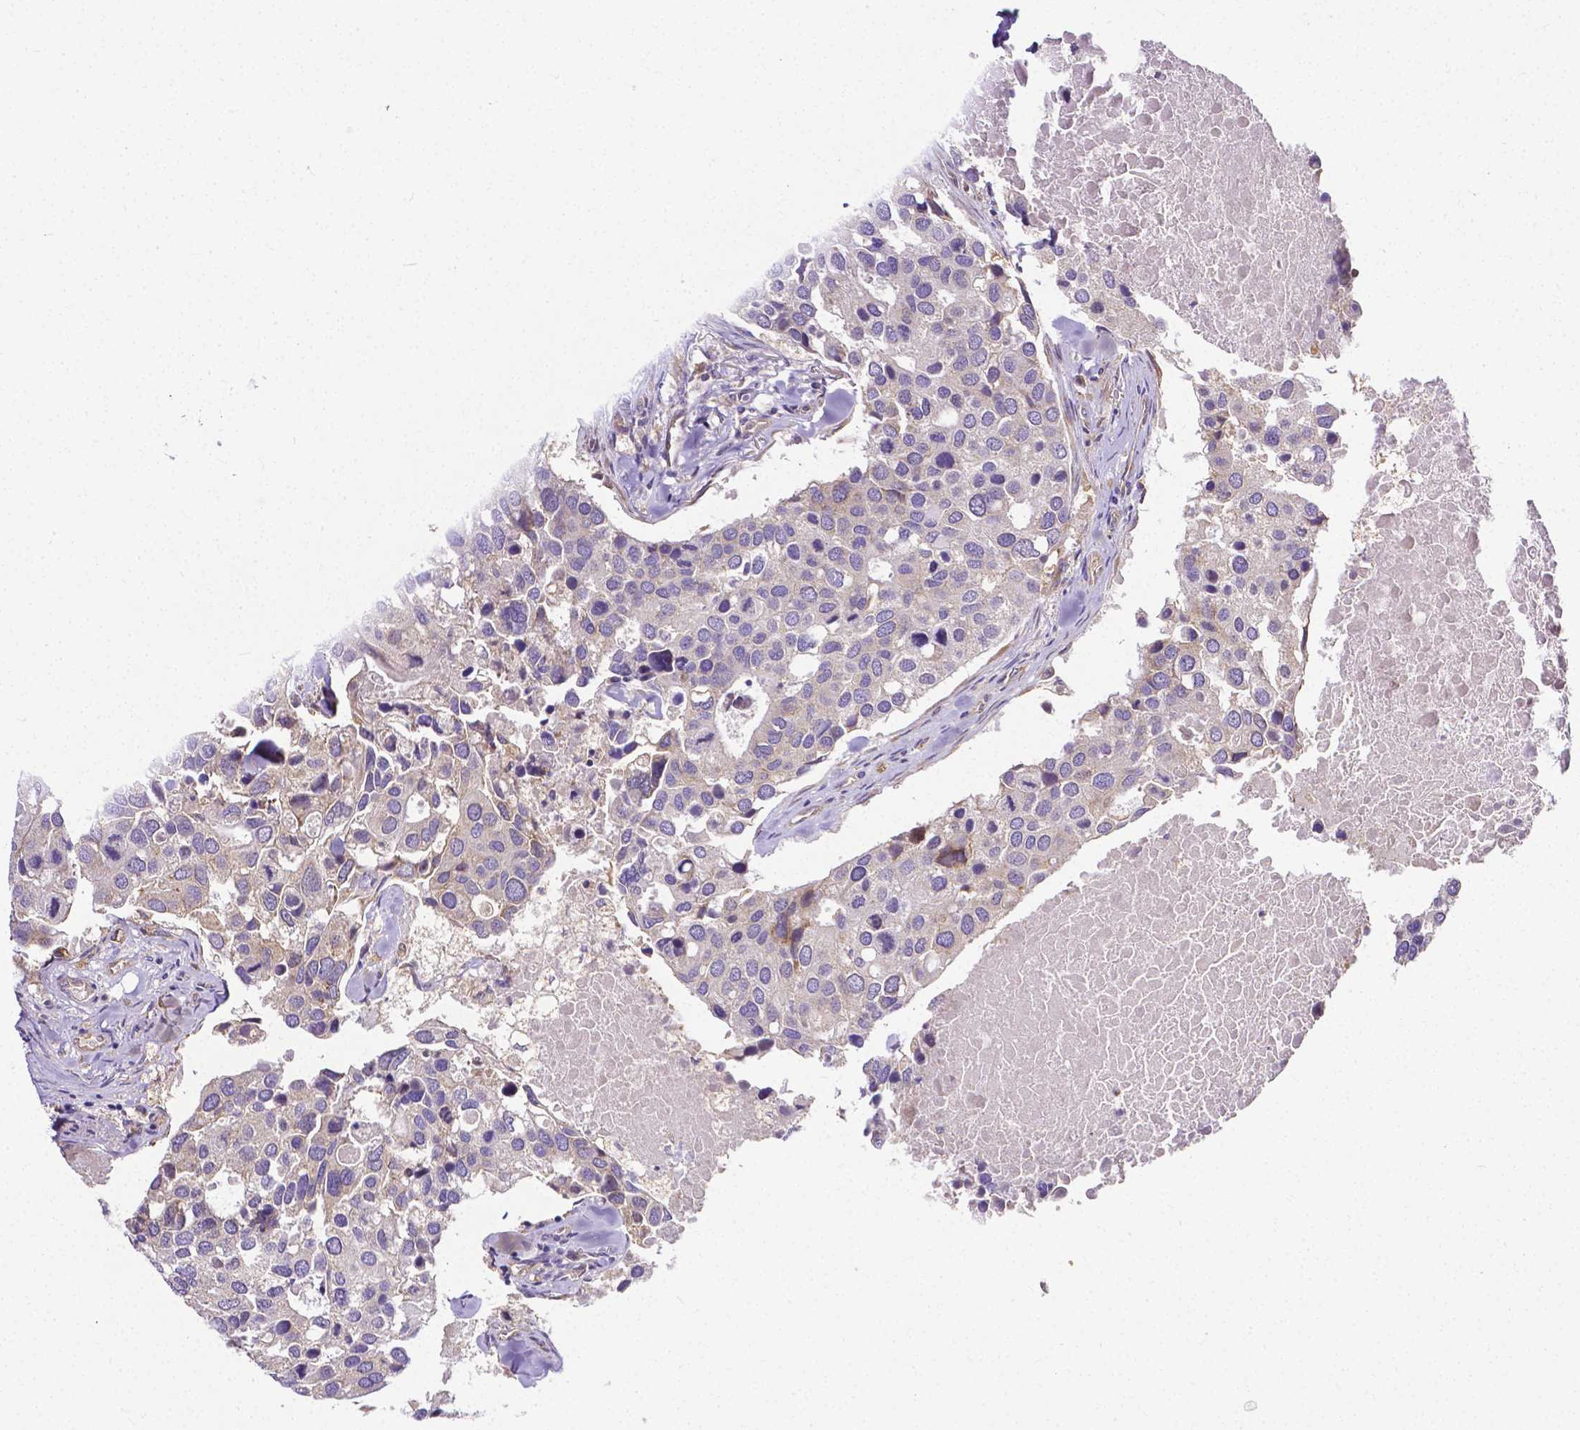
{"staining": {"intensity": "negative", "quantity": "none", "location": "none"}, "tissue": "breast cancer", "cell_type": "Tumor cells", "image_type": "cancer", "snomed": [{"axis": "morphology", "description": "Duct carcinoma"}, {"axis": "topography", "description": "Breast"}], "caption": "Tumor cells show no significant protein positivity in breast cancer (infiltrating ductal carcinoma). (DAB (3,3'-diaminobenzidine) IHC with hematoxylin counter stain).", "gene": "DICER1", "patient": {"sex": "female", "age": 83}}